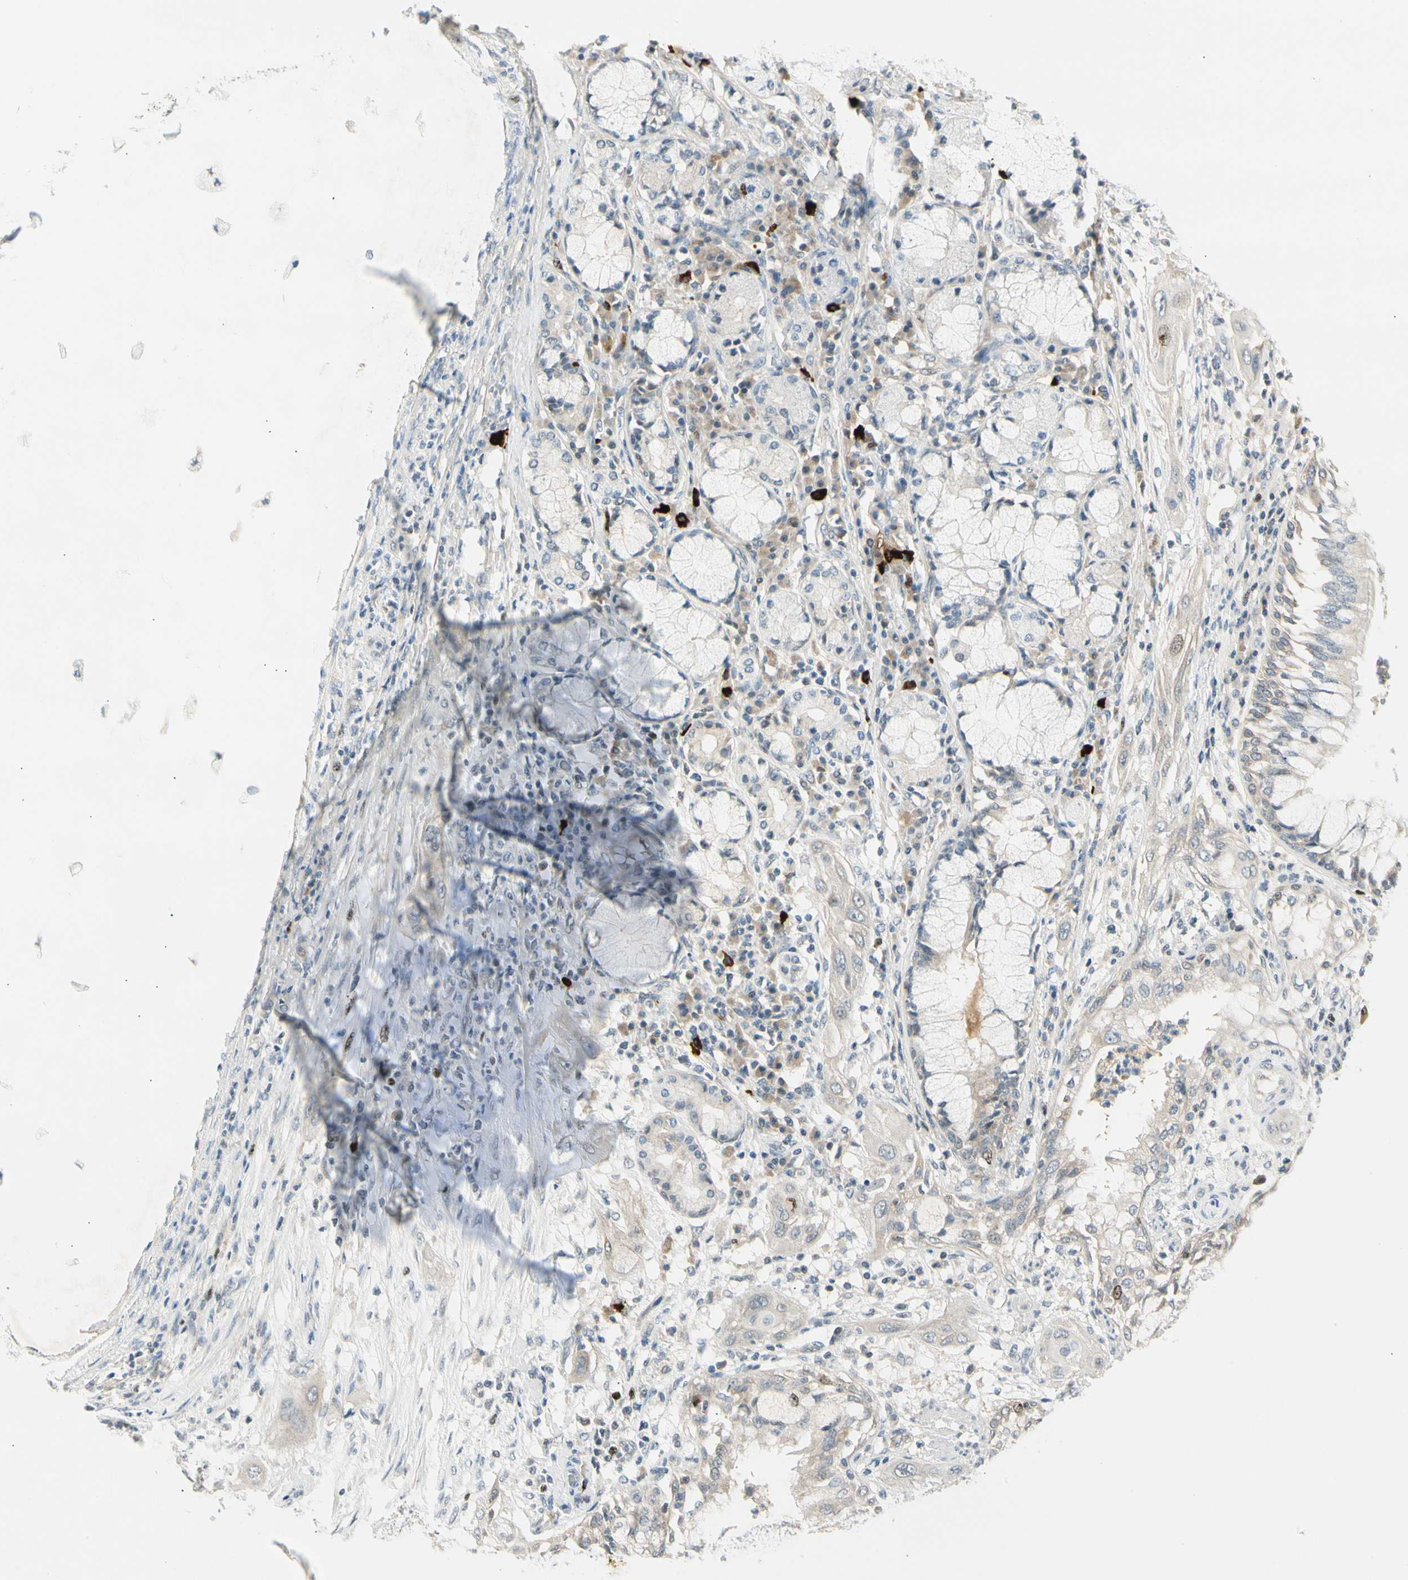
{"staining": {"intensity": "negative", "quantity": "none", "location": "none"}, "tissue": "lung cancer", "cell_type": "Tumor cells", "image_type": "cancer", "snomed": [{"axis": "morphology", "description": "Squamous cell carcinoma, NOS"}, {"axis": "topography", "description": "Lung"}], "caption": "Image shows no significant protein expression in tumor cells of lung cancer. (DAB (3,3'-diaminobenzidine) immunohistochemistry (IHC), high magnification).", "gene": "PITX1", "patient": {"sex": "female", "age": 47}}